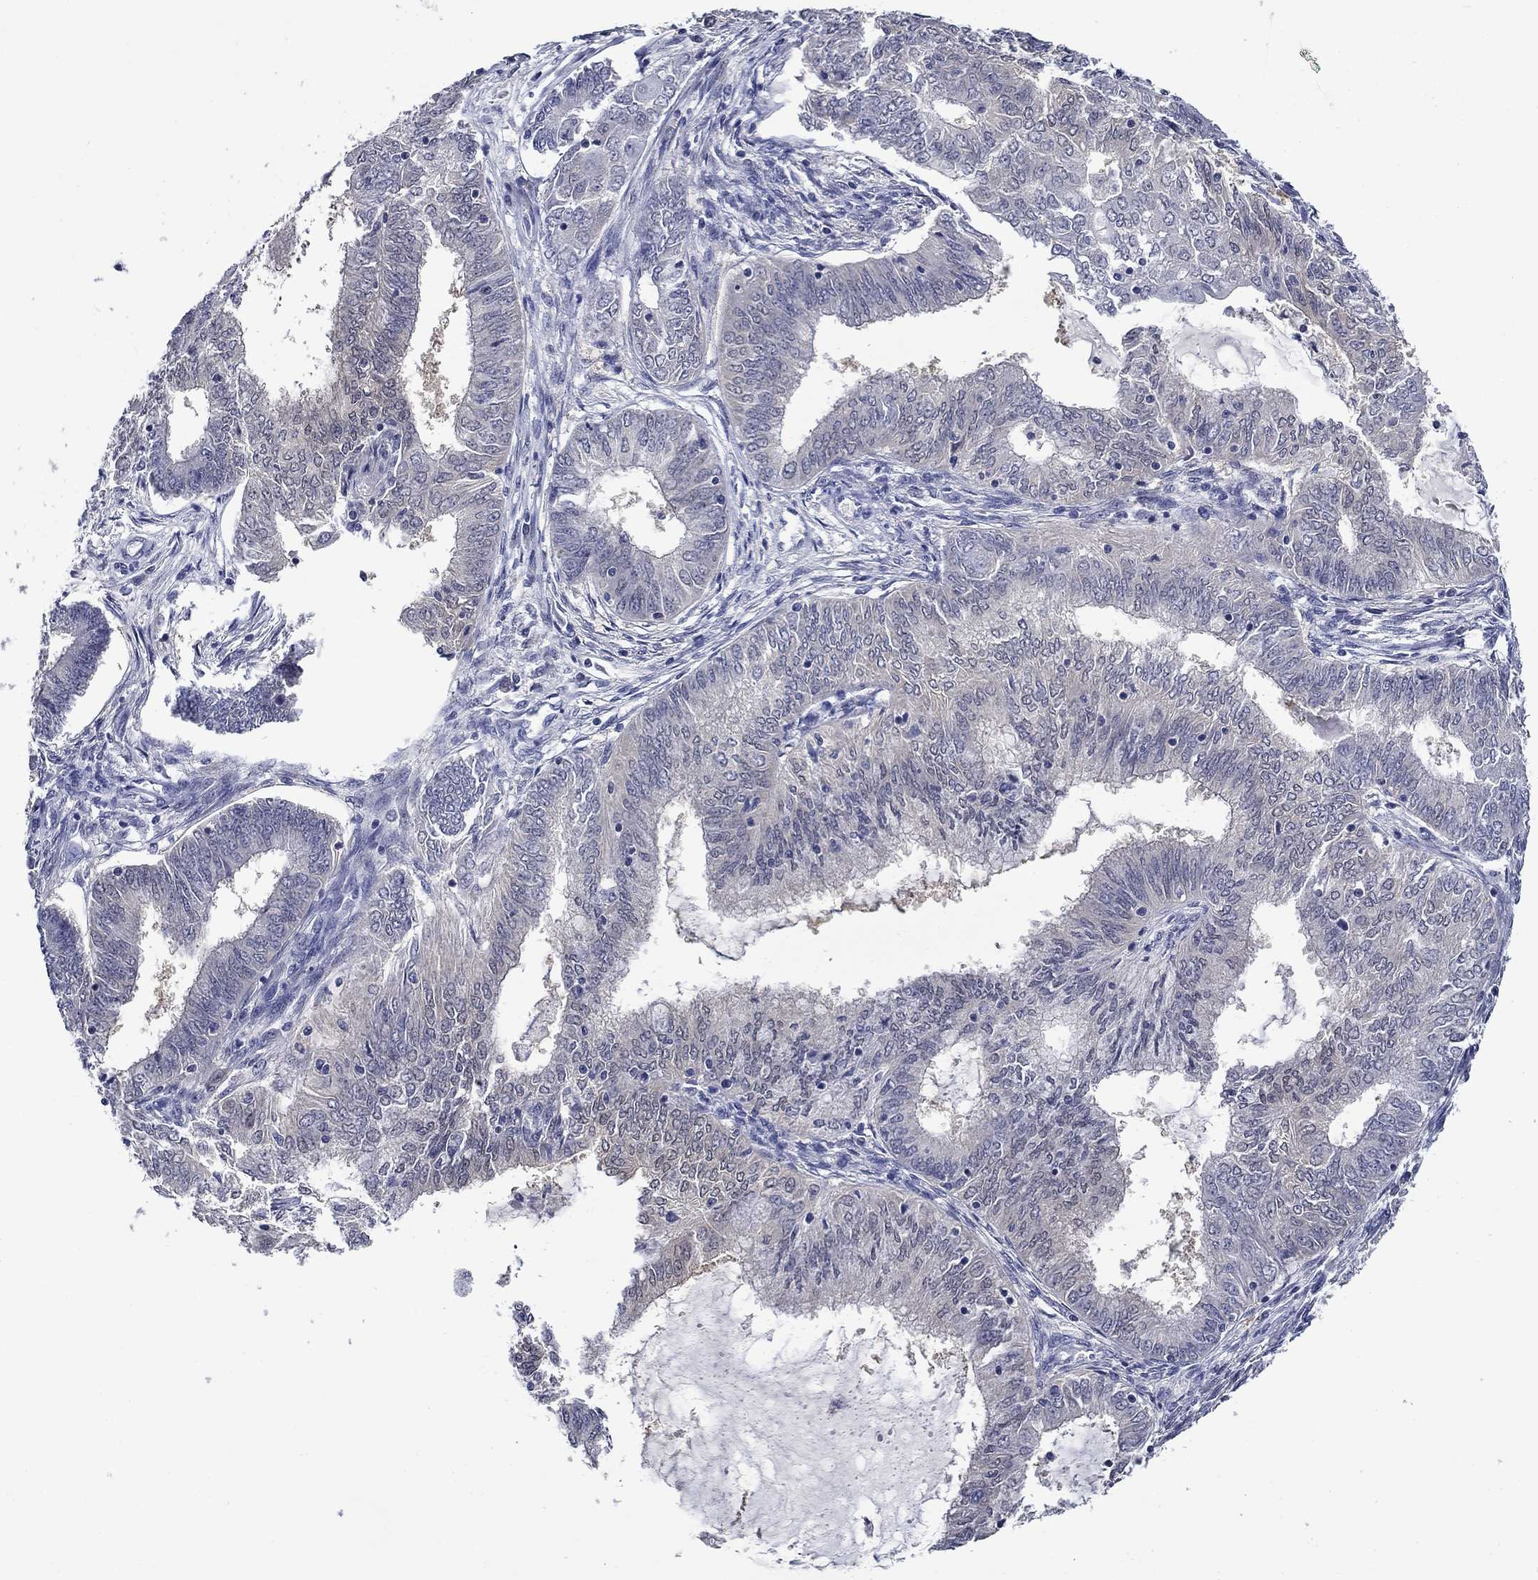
{"staining": {"intensity": "negative", "quantity": "none", "location": "none"}, "tissue": "endometrial cancer", "cell_type": "Tumor cells", "image_type": "cancer", "snomed": [{"axis": "morphology", "description": "Adenocarcinoma, NOS"}, {"axis": "topography", "description": "Endometrium"}], "caption": "This is a photomicrograph of immunohistochemistry staining of endometrial cancer (adenocarcinoma), which shows no positivity in tumor cells.", "gene": "DDTL", "patient": {"sex": "female", "age": 62}}